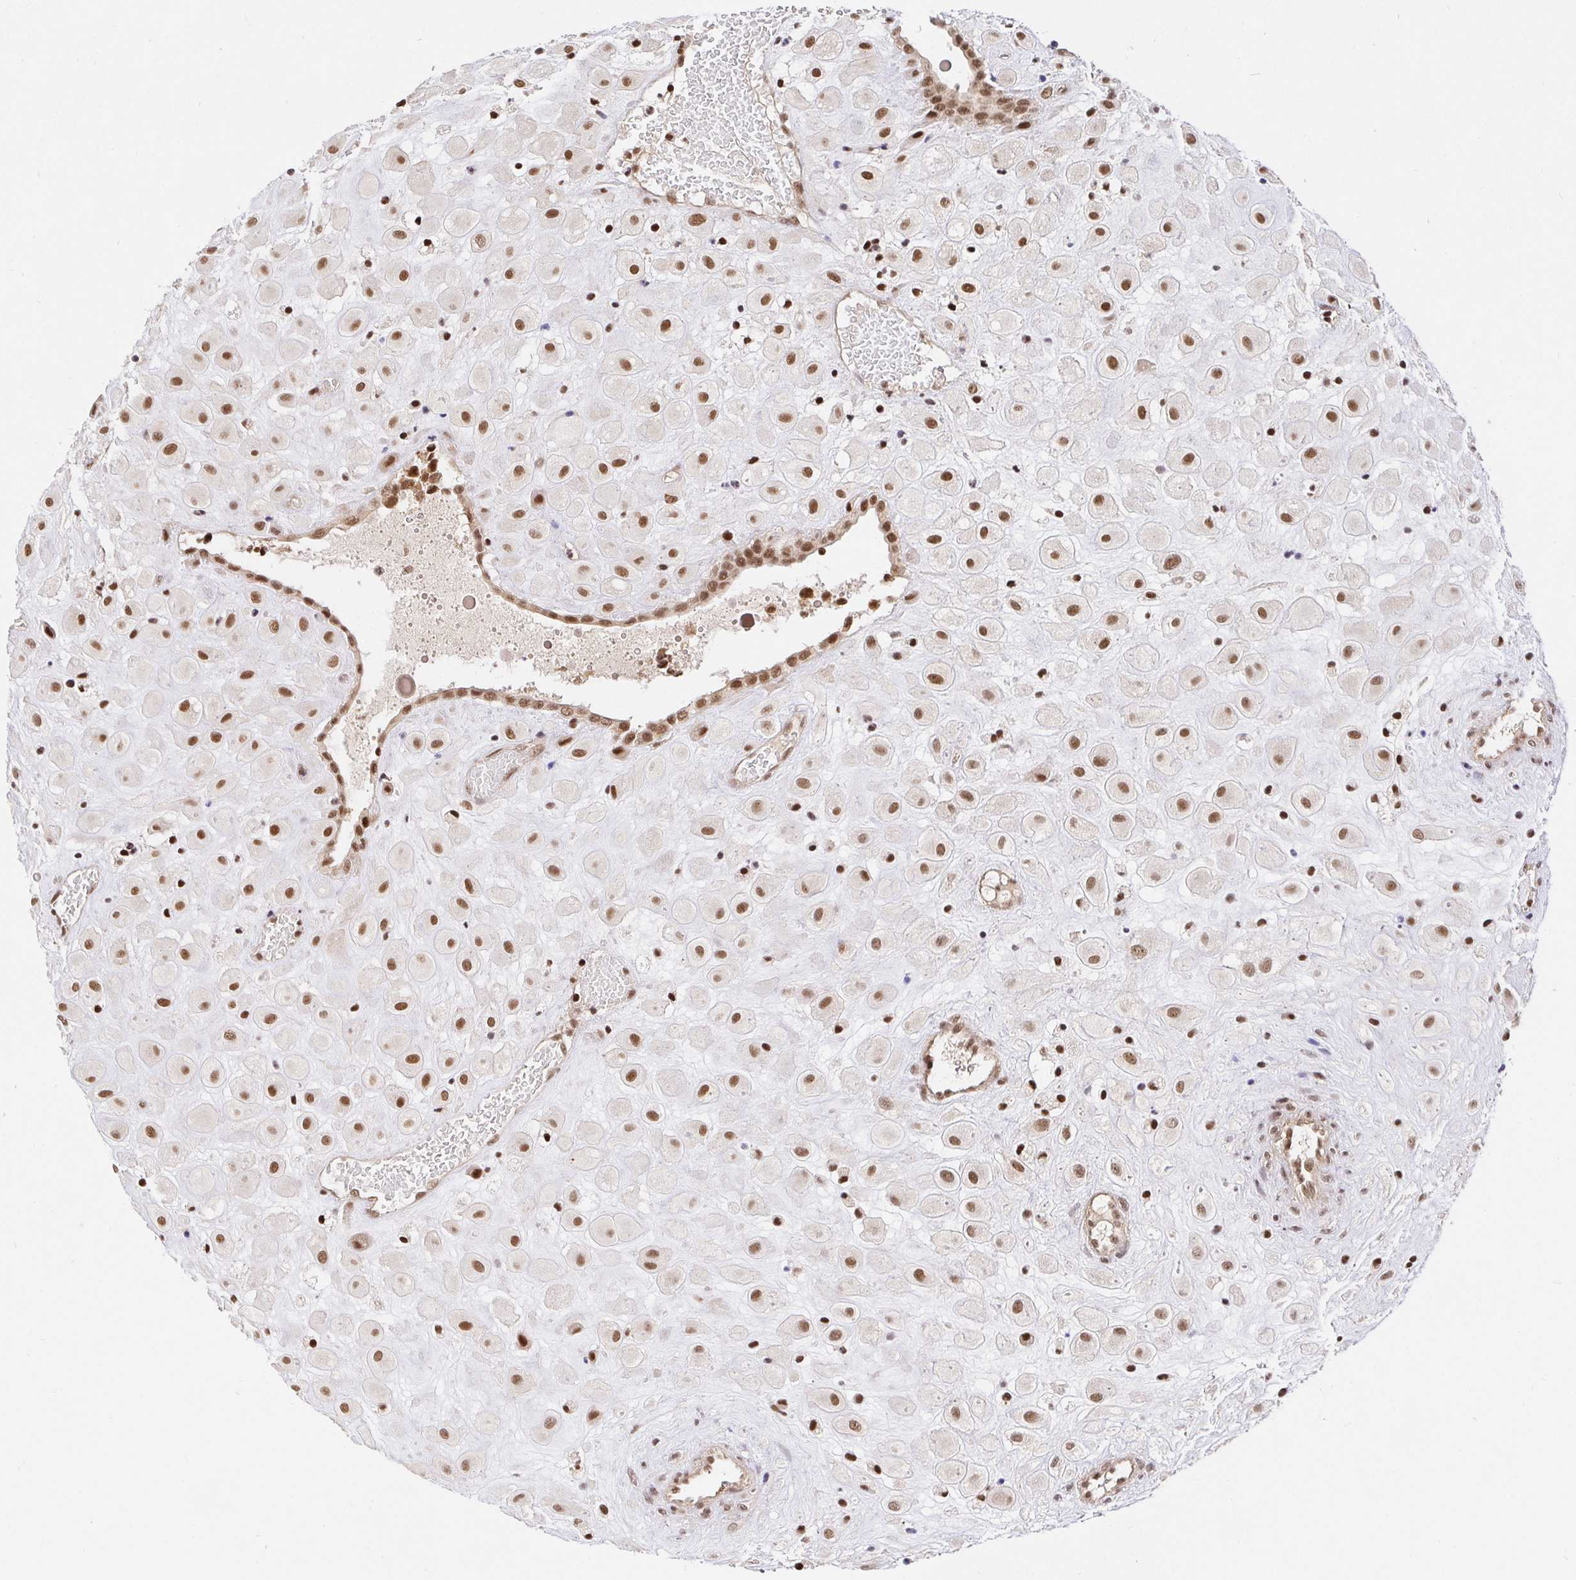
{"staining": {"intensity": "moderate", "quantity": ">75%", "location": "nuclear"}, "tissue": "placenta", "cell_type": "Decidual cells", "image_type": "normal", "snomed": [{"axis": "morphology", "description": "Normal tissue, NOS"}, {"axis": "topography", "description": "Placenta"}], "caption": "Immunohistochemistry photomicrograph of normal placenta stained for a protein (brown), which shows medium levels of moderate nuclear positivity in approximately >75% of decidual cells.", "gene": "USF1", "patient": {"sex": "female", "age": 24}}